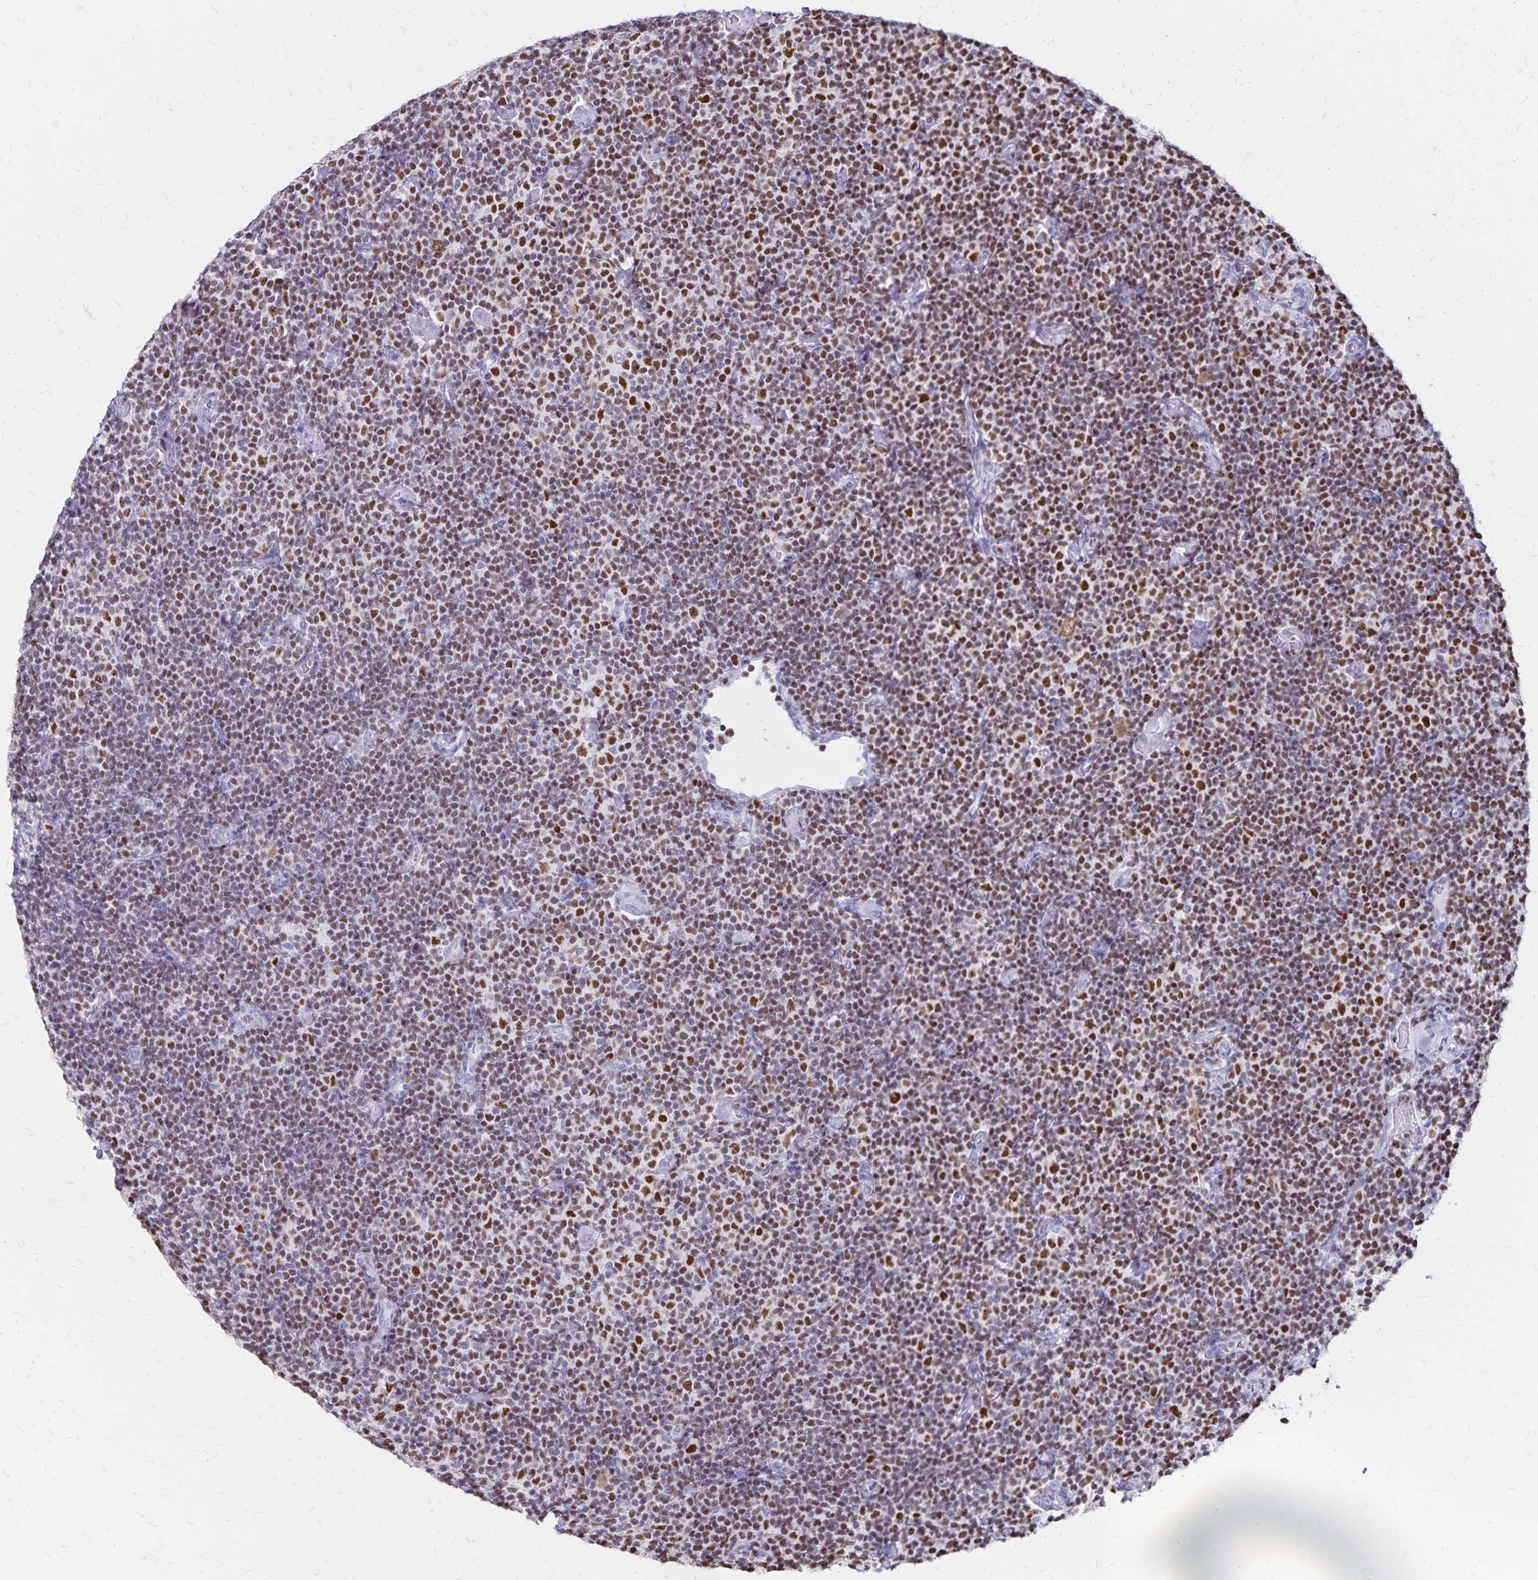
{"staining": {"intensity": "moderate", "quantity": "25%-75%", "location": "nuclear"}, "tissue": "lymphoma", "cell_type": "Tumor cells", "image_type": "cancer", "snomed": [{"axis": "morphology", "description": "Malignant lymphoma, non-Hodgkin's type, Low grade"}, {"axis": "topography", "description": "Lymph node"}], "caption": "Immunohistochemistry photomicrograph of neoplastic tissue: malignant lymphoma, non-Hodgkin's type (low-grade) stained using immunohistochemistry reveals medium levels of moderate protein expression localized specifically in the nuclear of tumor cells, appearing as a nuclear brown color.", "gene": "IKZF1", "patient": {"sex": "male", "age": 81}}